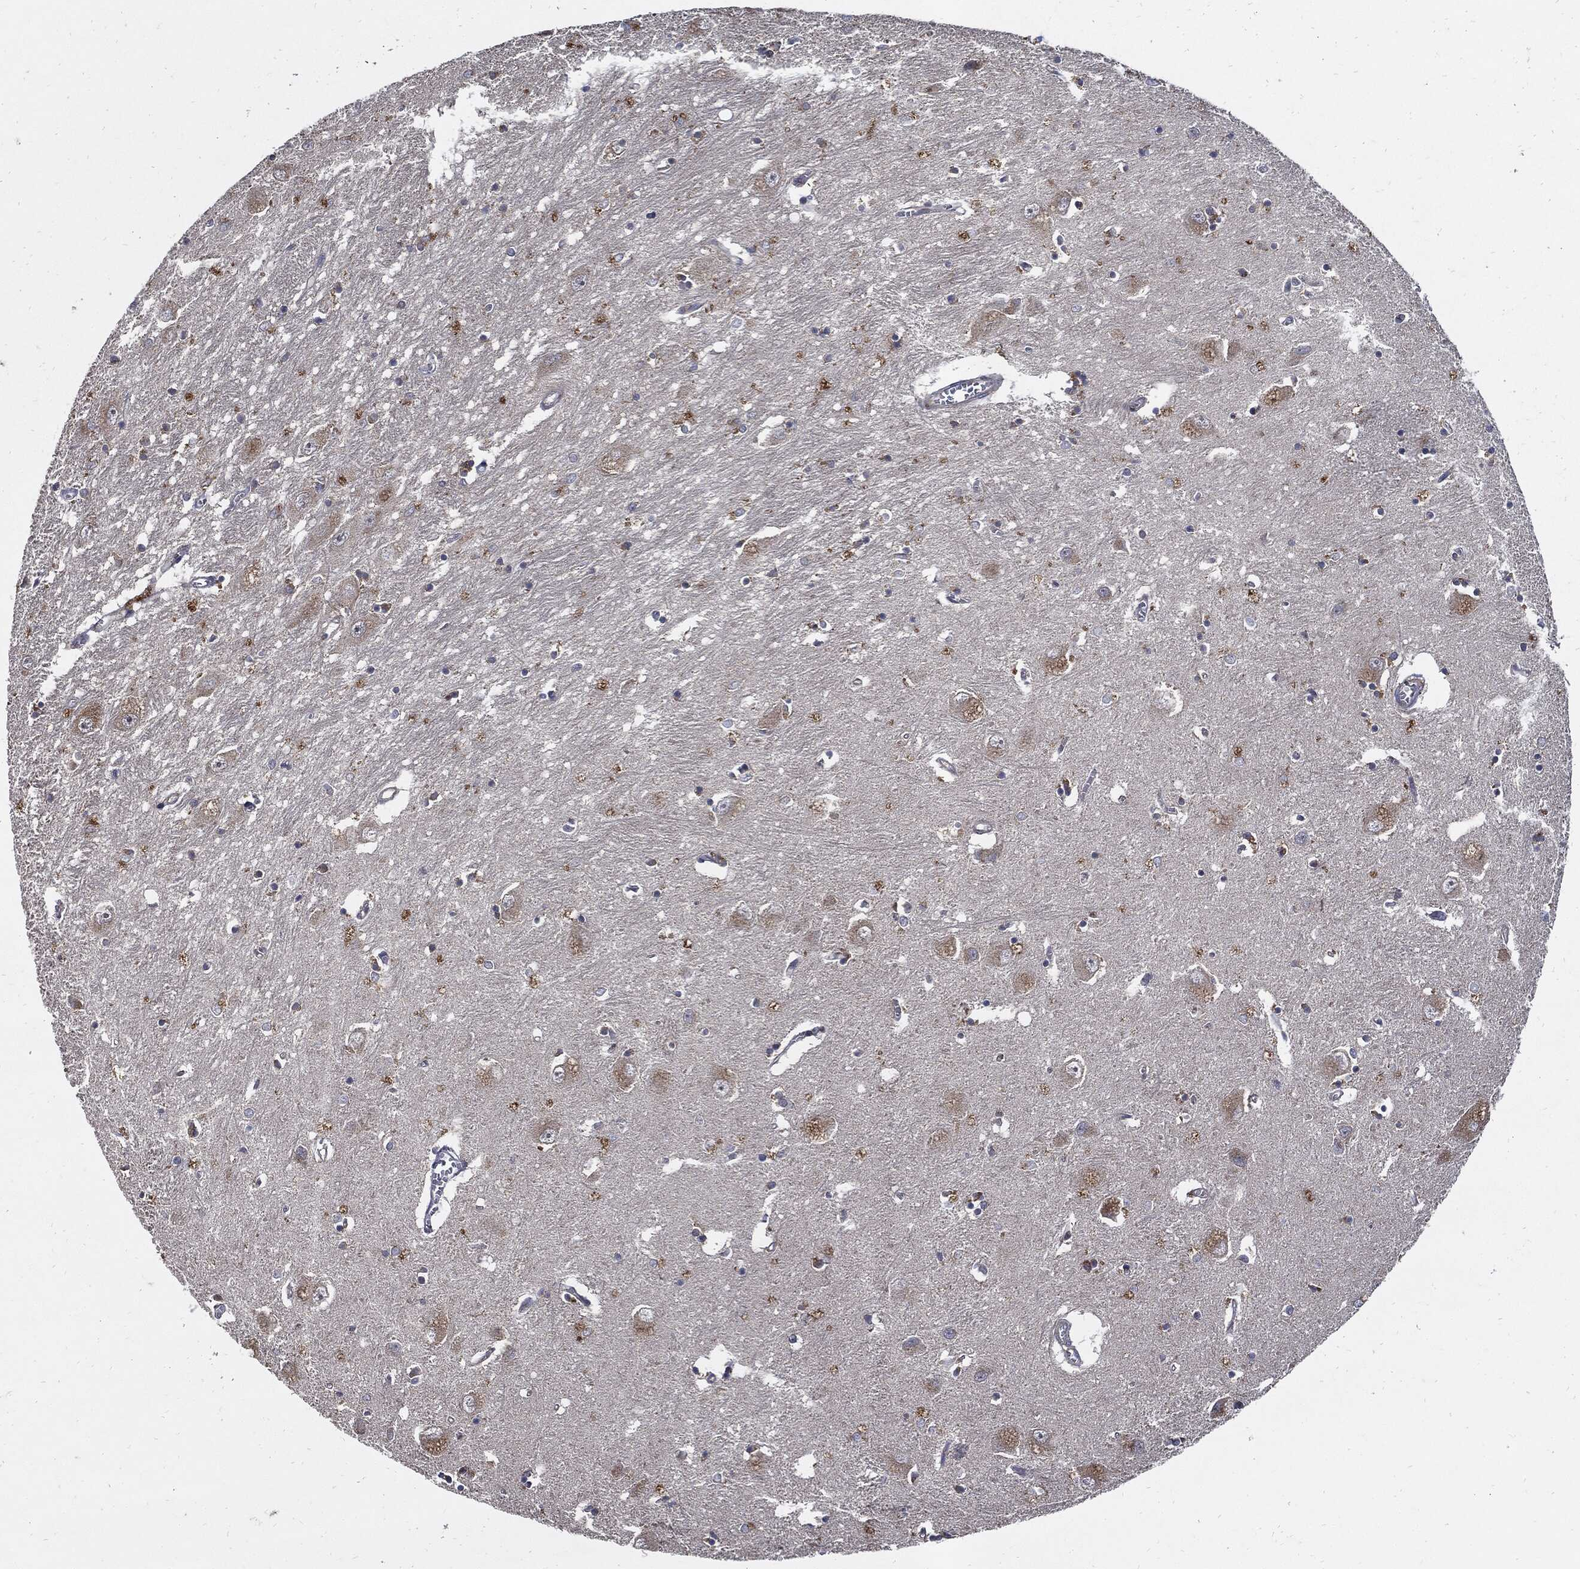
{"staining": {"intensity": "negative", "quantity": "none", "location": "none"}, "tissue": "caudate", "cell_type": "Glial cells", "image_type": "normal", "snomed": [{"axis": "morphology", "description": "Normal tissue, NOS"}, {"axis": "topography", "description": "Lateral ventricle wall"}], "caption": "Glial cells are negative for protein expression in benign human caudate. The staining is performed using DAB brown chromogen with nuclei counter-stained in using hematoxylin.", "gene": "SLC31A2", "patient": {"sex": "male", "age": 54}}